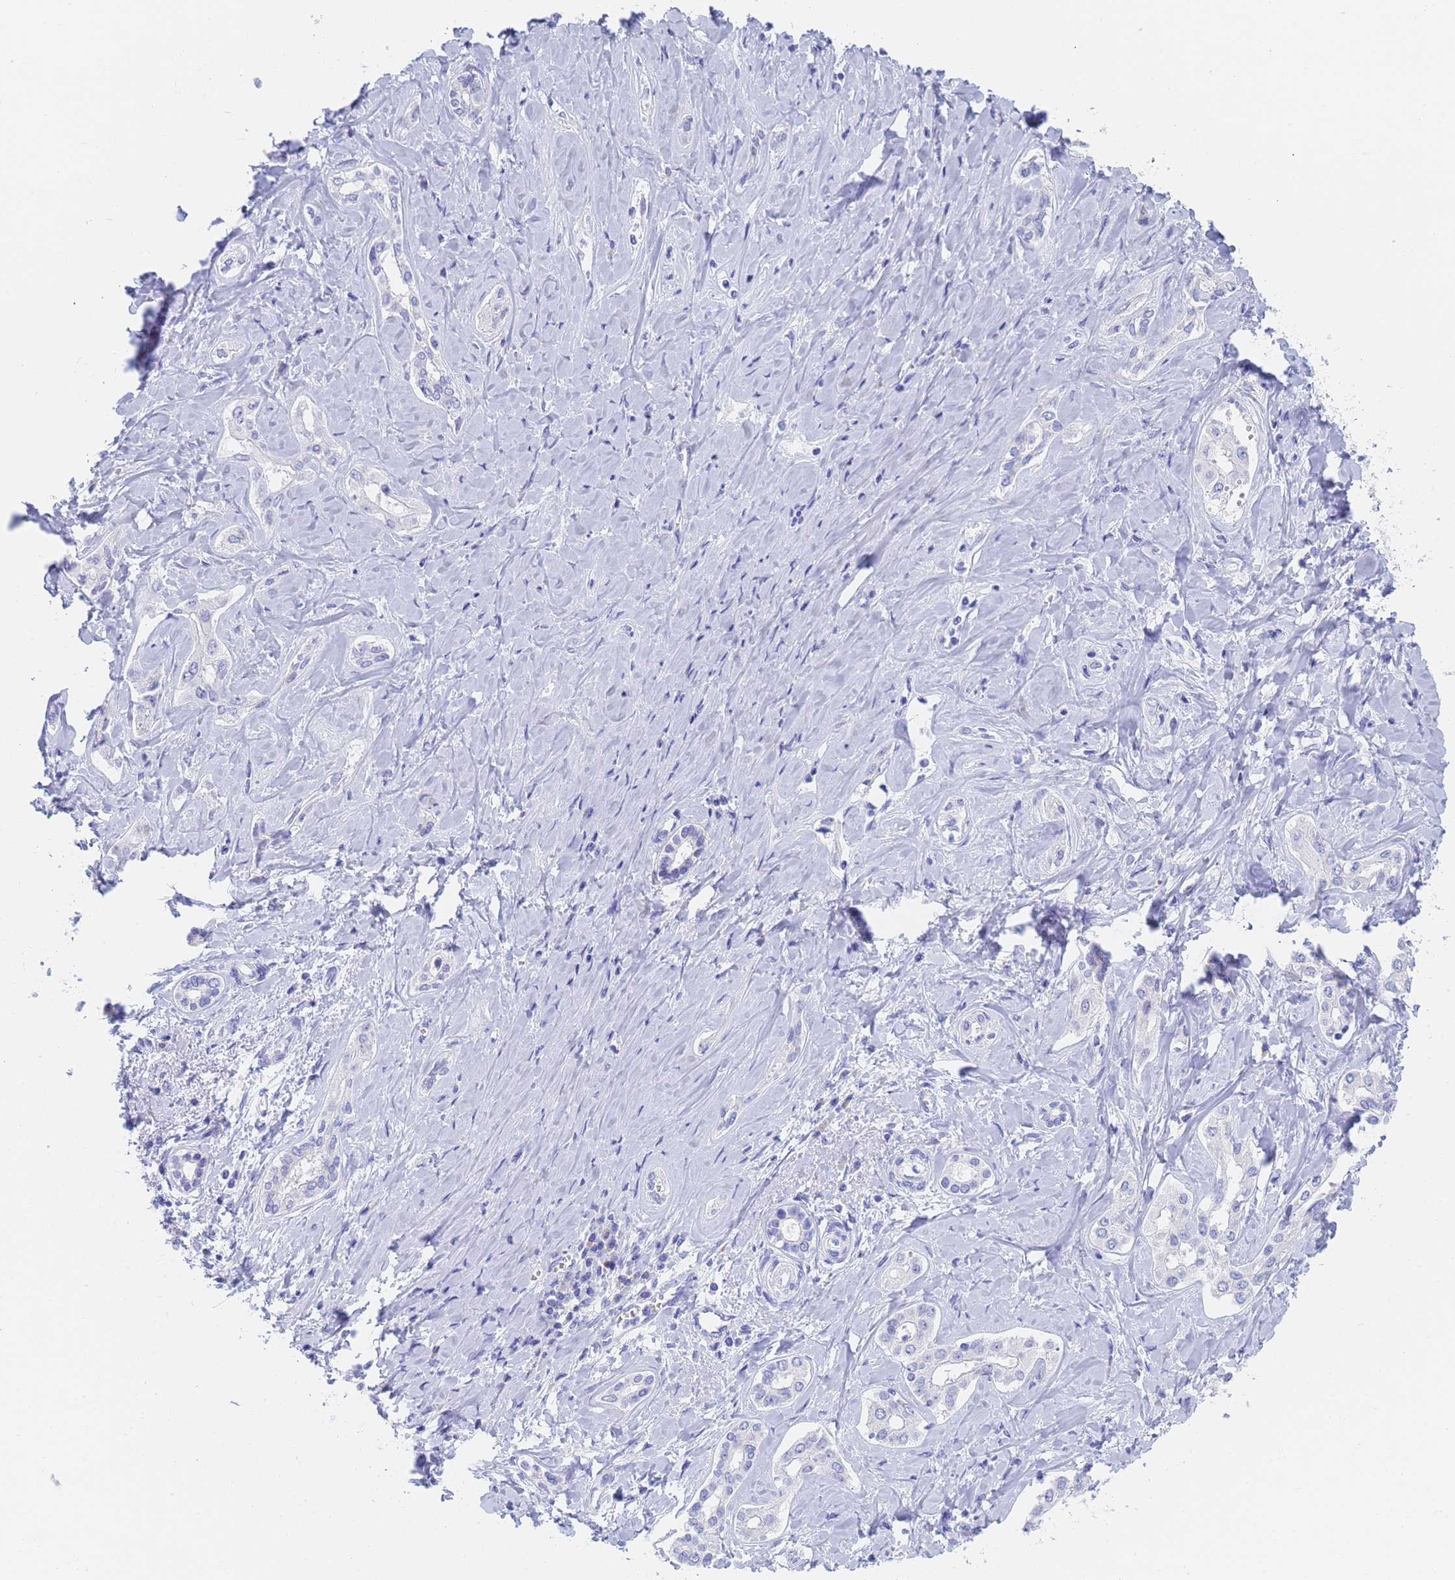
{"staining": {"intensity": "negative", "quantity": "none", "location": "none"}, "tissue": "liver cancer", "cell_type": "Tumor cells", "image_type": "cancer", "snomed": [{"axis": "morphology", "description": "Cholangiocarcinoma"}, {"axis": "topography", "description": "Liver"}], "caption": "Cholangiocarcinoma (liver) was stained to show a protein in brown. There is no significant positivity in tumor cells.", "gene": "STATH", "patient": {"sex": "female", "age": 77}}